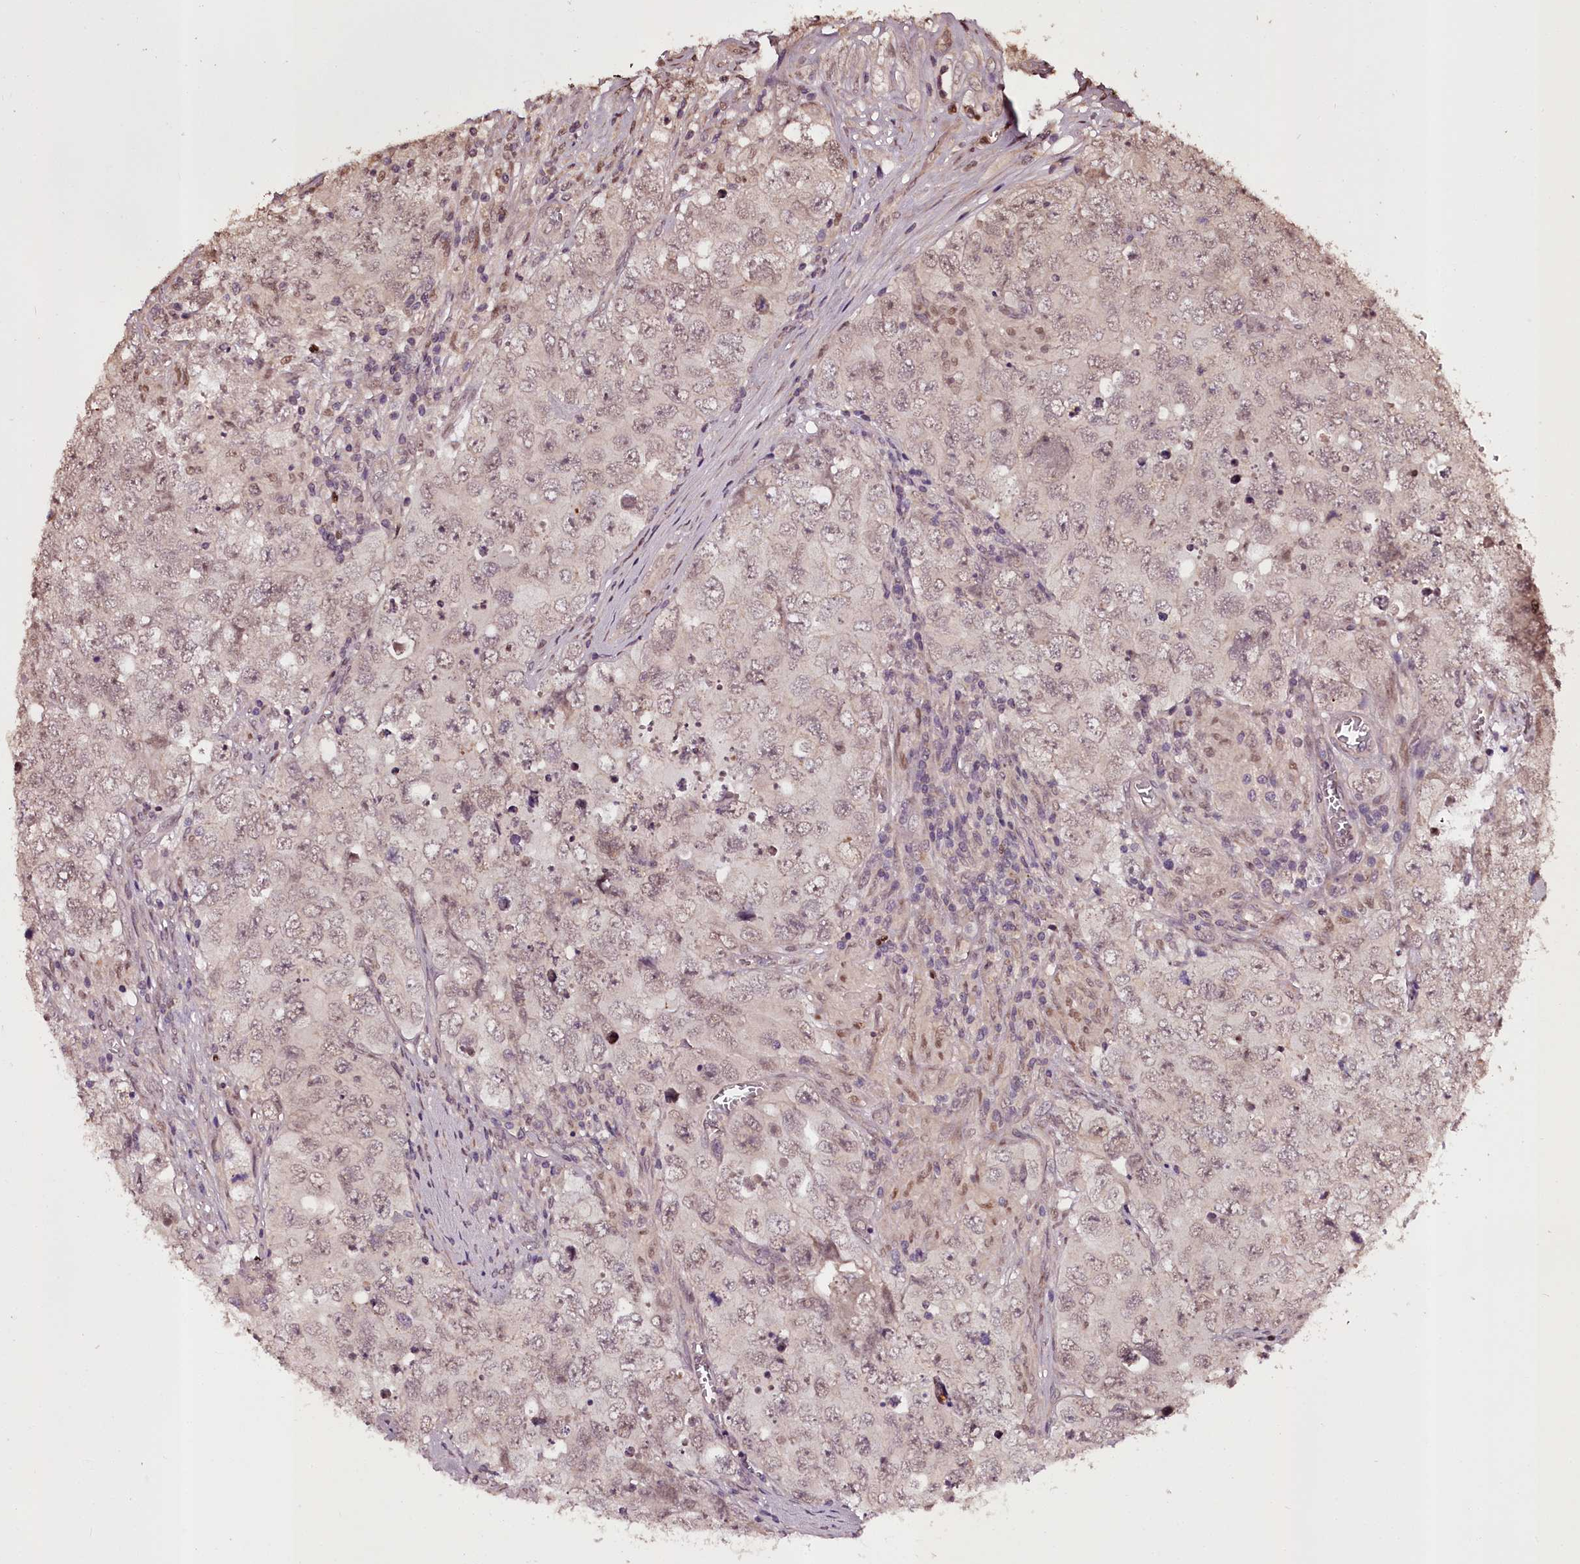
{"staining": {"intensity": "weak", "quantity": "<25%", "location": "nuclear"}, "tissue": "testis cancer", "cell_type": "Tumor cells", "image_type": "cancer", "snomed": [{"axis": "morphology", "description": "Seminoma, NOS"}, {"axis": "morphology", "description": "Carcinoma, Embryonal, NOS"}, {"axis": "topography", "description": "Testis"}], "caption": "An image of human testis cancer (seminoma) is negative for staining in tumor cells. Brightfield microscopy of immunohistochemistry (IHC) stained with DAB (brown) and hematoxylin (blue), captured at high magnification.", "gene": "MAML3", "patient": {"sex": "male", "age": 43}}